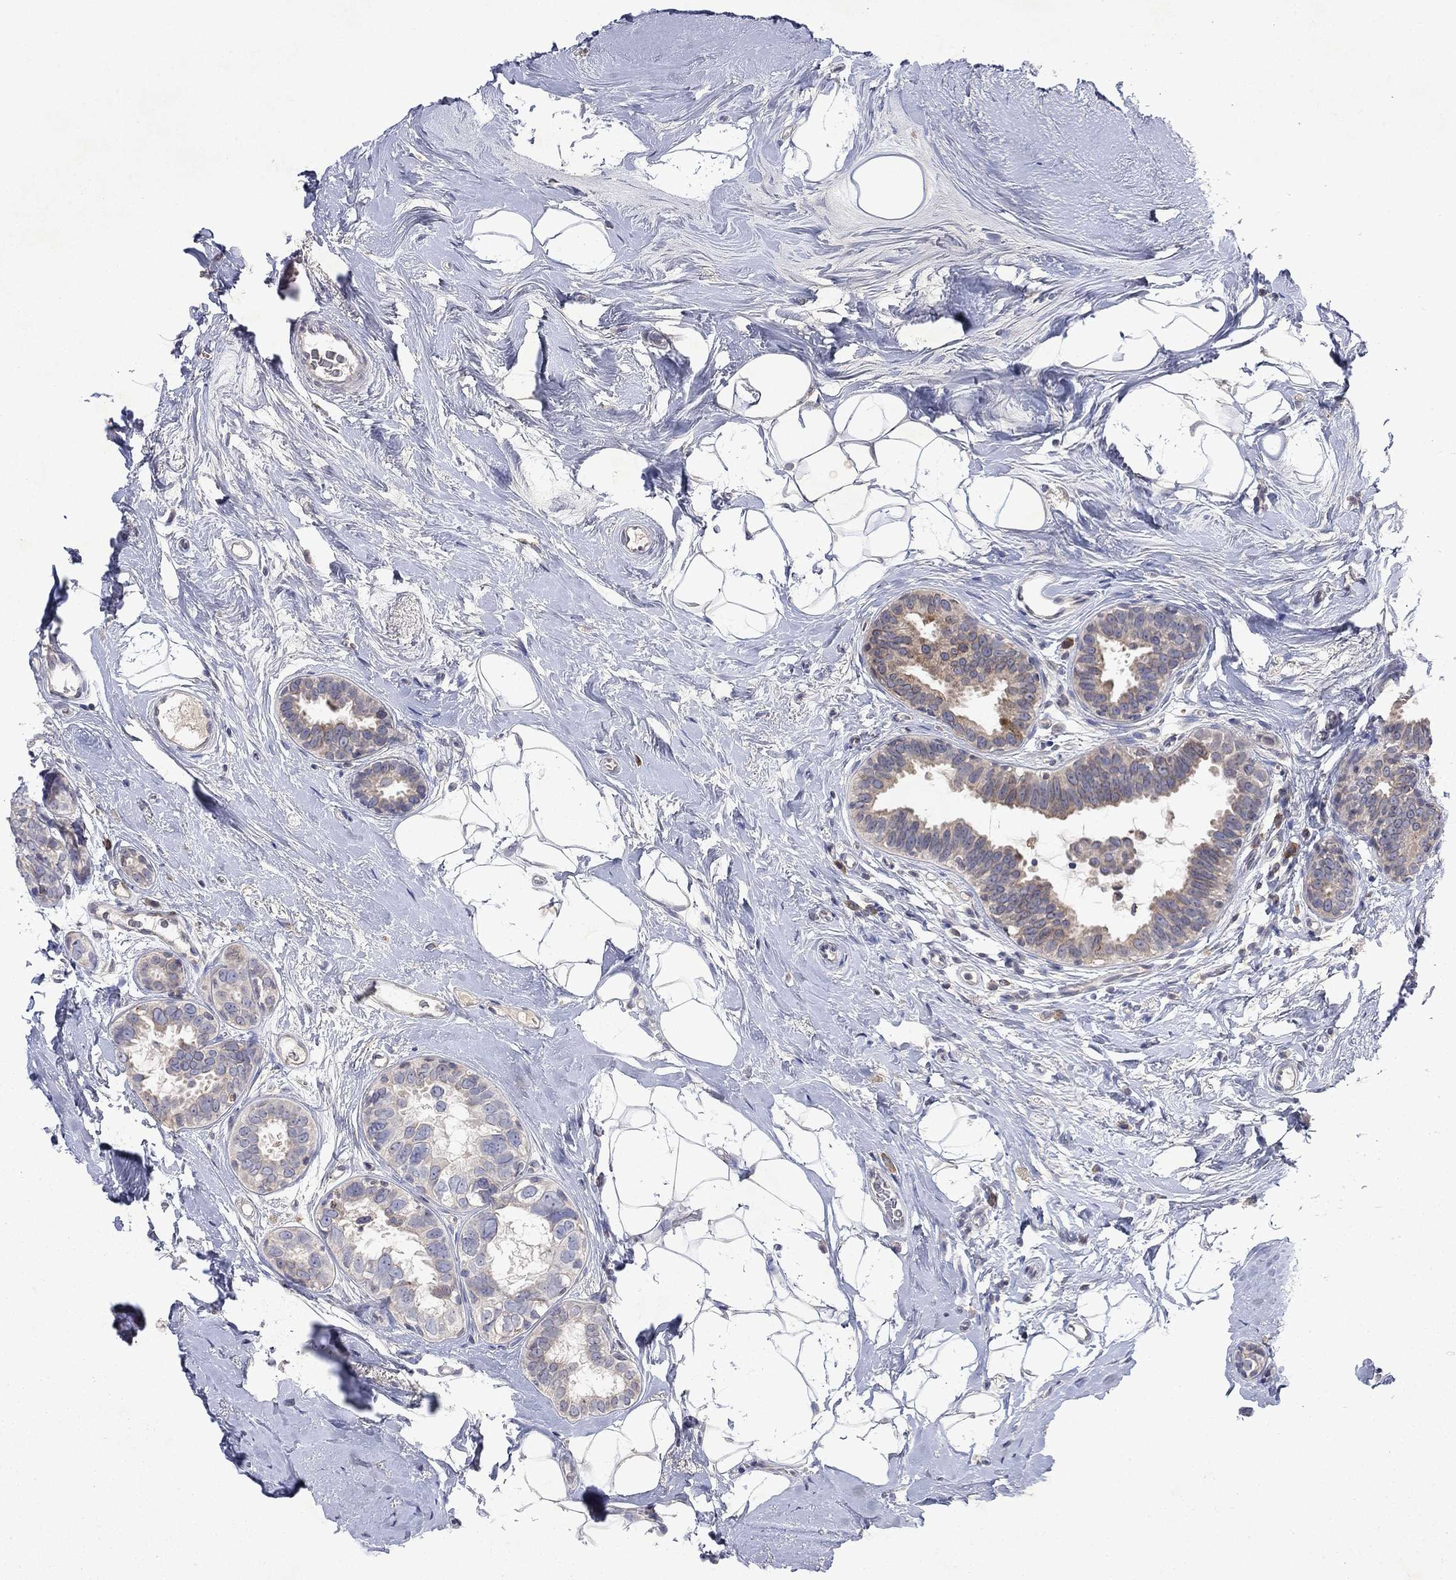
{"staining": {"intensity": "weak", "quantity": ">75%", "location": "cytoplasmic/membranous"}, "tissue": "breast cancer", "cell_type": "Tumor cells", "image_type": "cancer", "snomed": [{"axis": "morphology", "description": "Duct carcinoma"}, {"axis": "topography", "description": "Breast"}], "caption": "Immunohistochemistry image of neoplastic tissue: human invasive ductal carcinoma (breast) stained using IHC displays low levels of weak protein expression localized specifically in the cytoplasmic/membranous of tumor cells, appearing as a cytoplasmic/membranous brown color.", "gene": "TMEM97", "patient": {"sex": "female", "age": 55}}